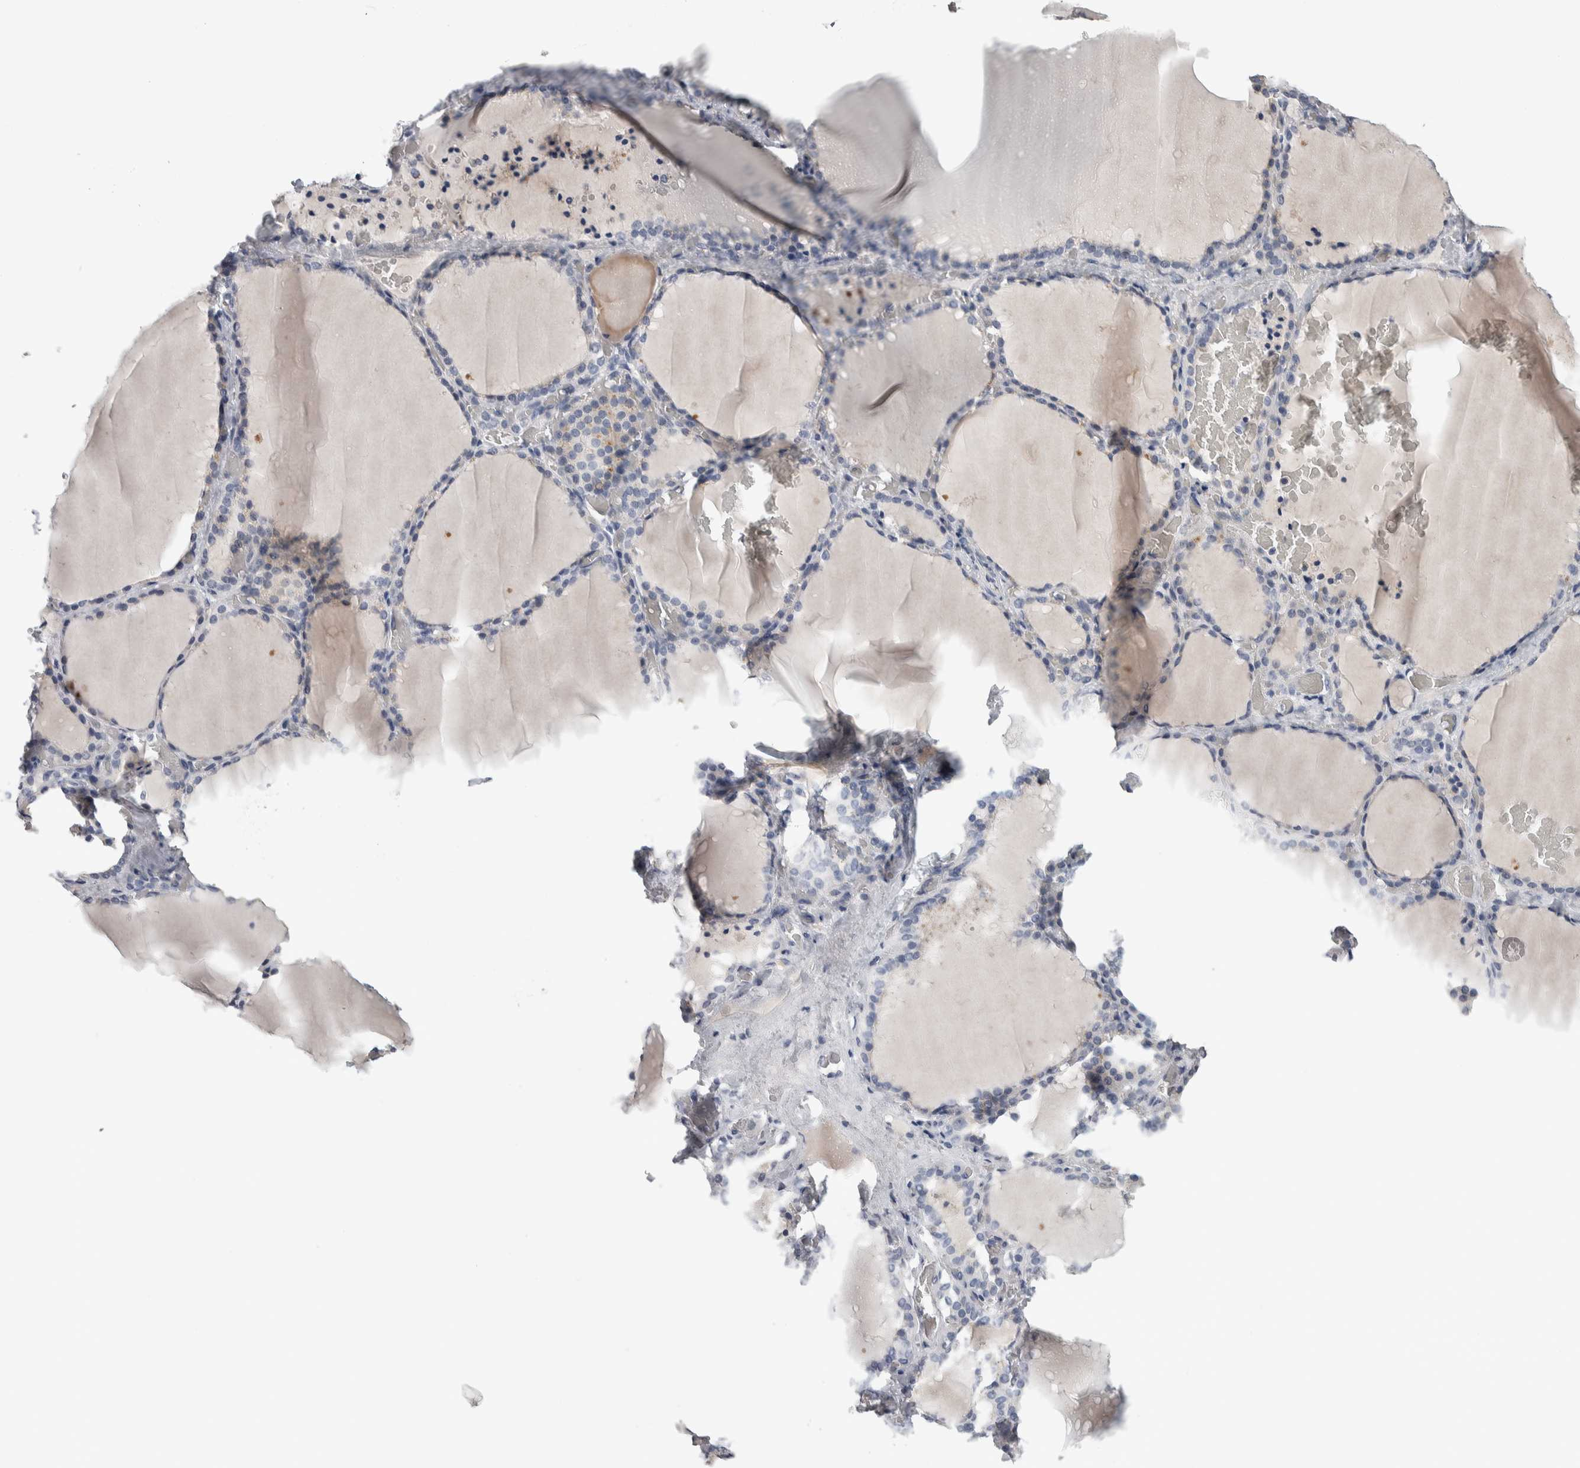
{"staining": {"intensity": "negative", "quantity": "none", "location": "none"}, "tissue": "thyroid gland", "cell_type": "Glandular cells", "image_type": "normal", "snomed": [{"axis": "morphology", "description": "Normal tissue, NOS"}, {"axis": "topography", "description": "Thyroid gland"}], "caption": "Immunohistochemistry histopathology image of unremarkable thyroid gland: thyroid gland stained with DAB reveals no significant protein staining in glandular cells.", "gene": "TMEM102", "patient": {"sex": "female", "age": 22}}